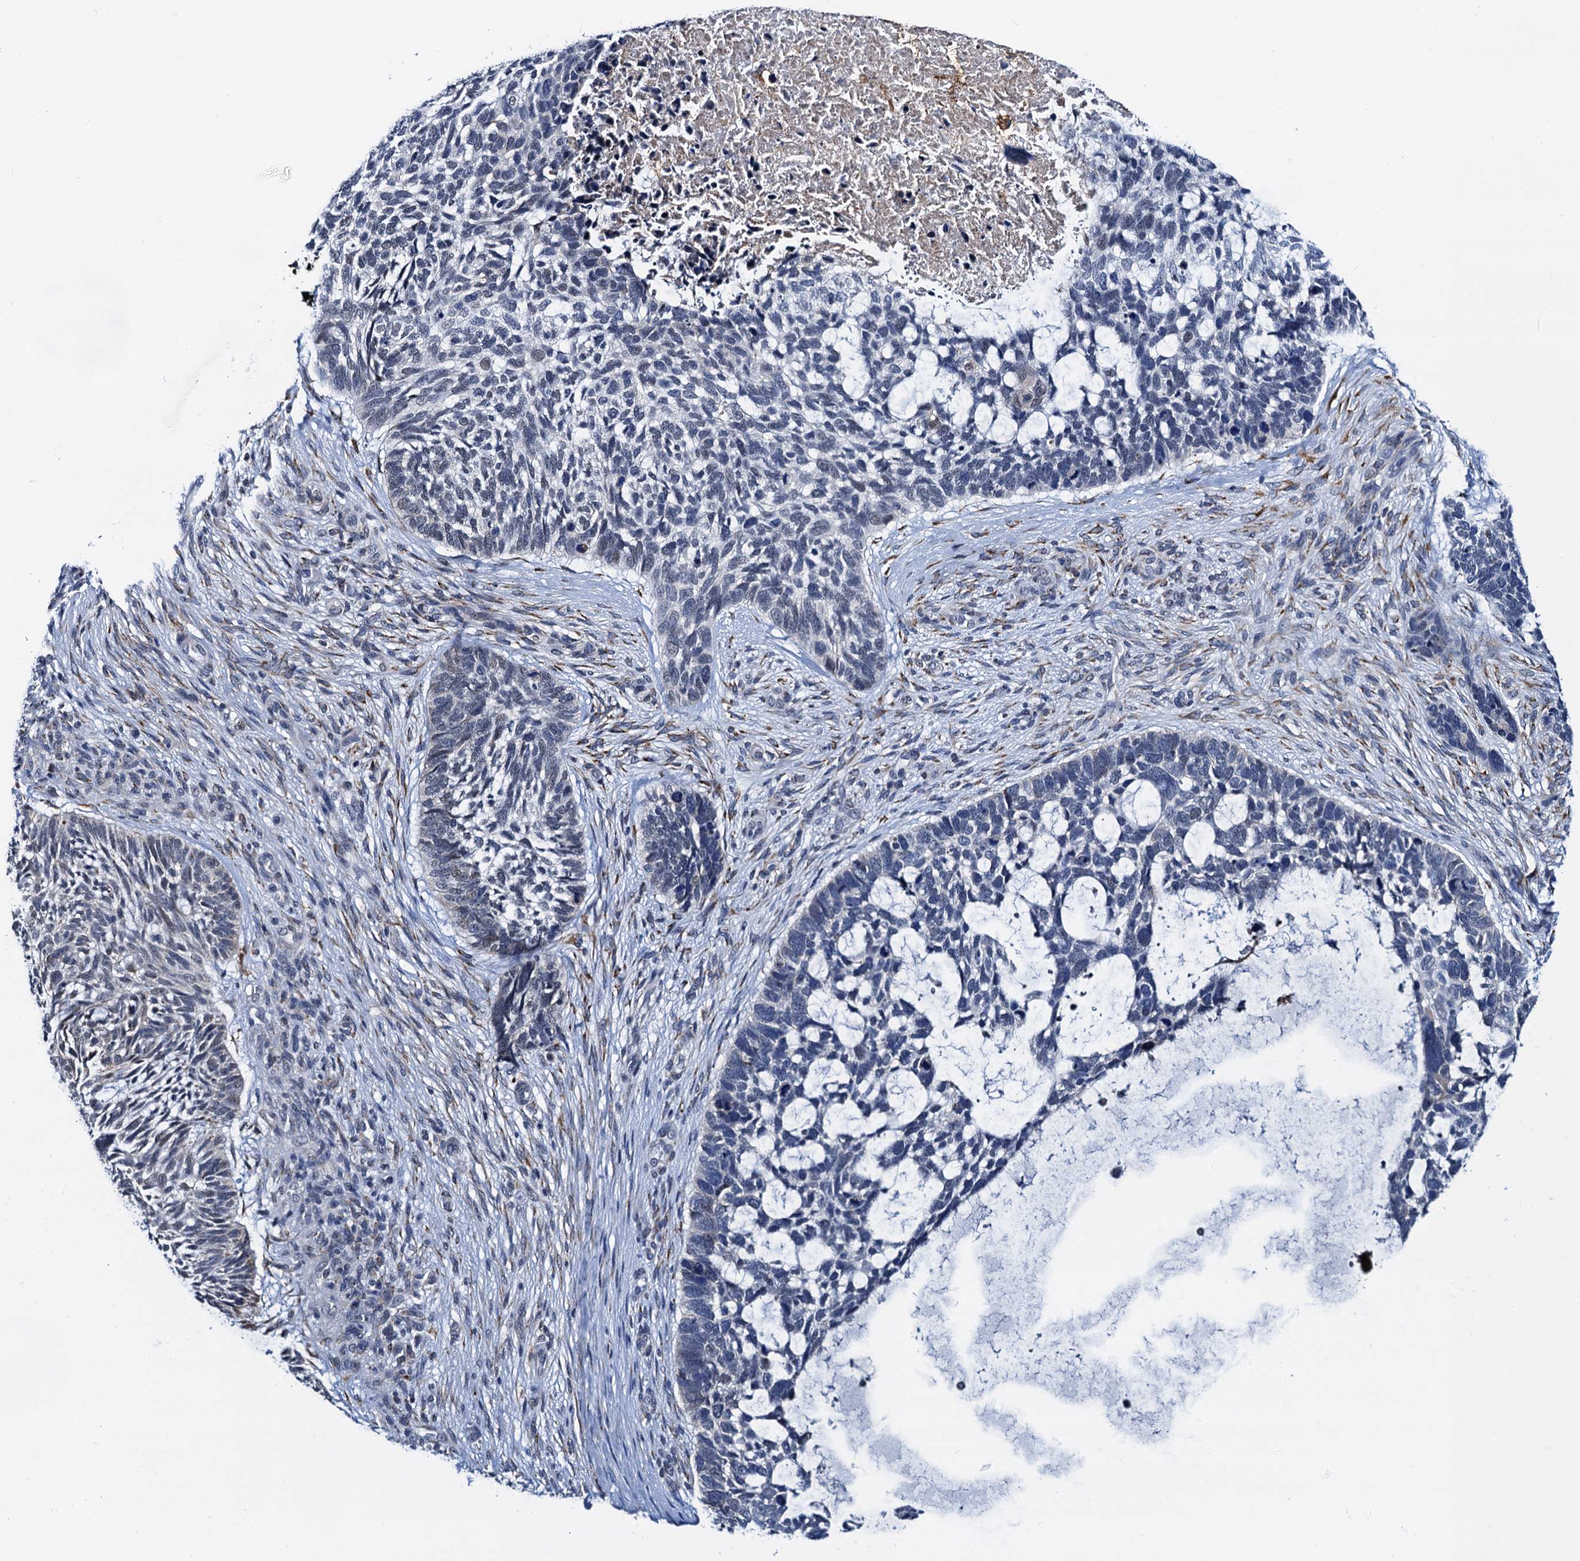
{"staining": {"intensity": "negative", "quantity": "none", "location": "none"}, "tissue": "skin cancer", "cell_type": "Tumor cells", "image_type": "cancer", "snomed": [{"axis": "morphology", "description": "Basal cell carcinoma"}, {"axis": "topography", "description": "Skin"}], "caption": "Immunohistochemistry micrograph of human skin cancer stained for a protein (brown), which demonstrates no expression in tumor cells.", "gene": "SLC7A10", "patient": {"sex": "male", "age": 88}}